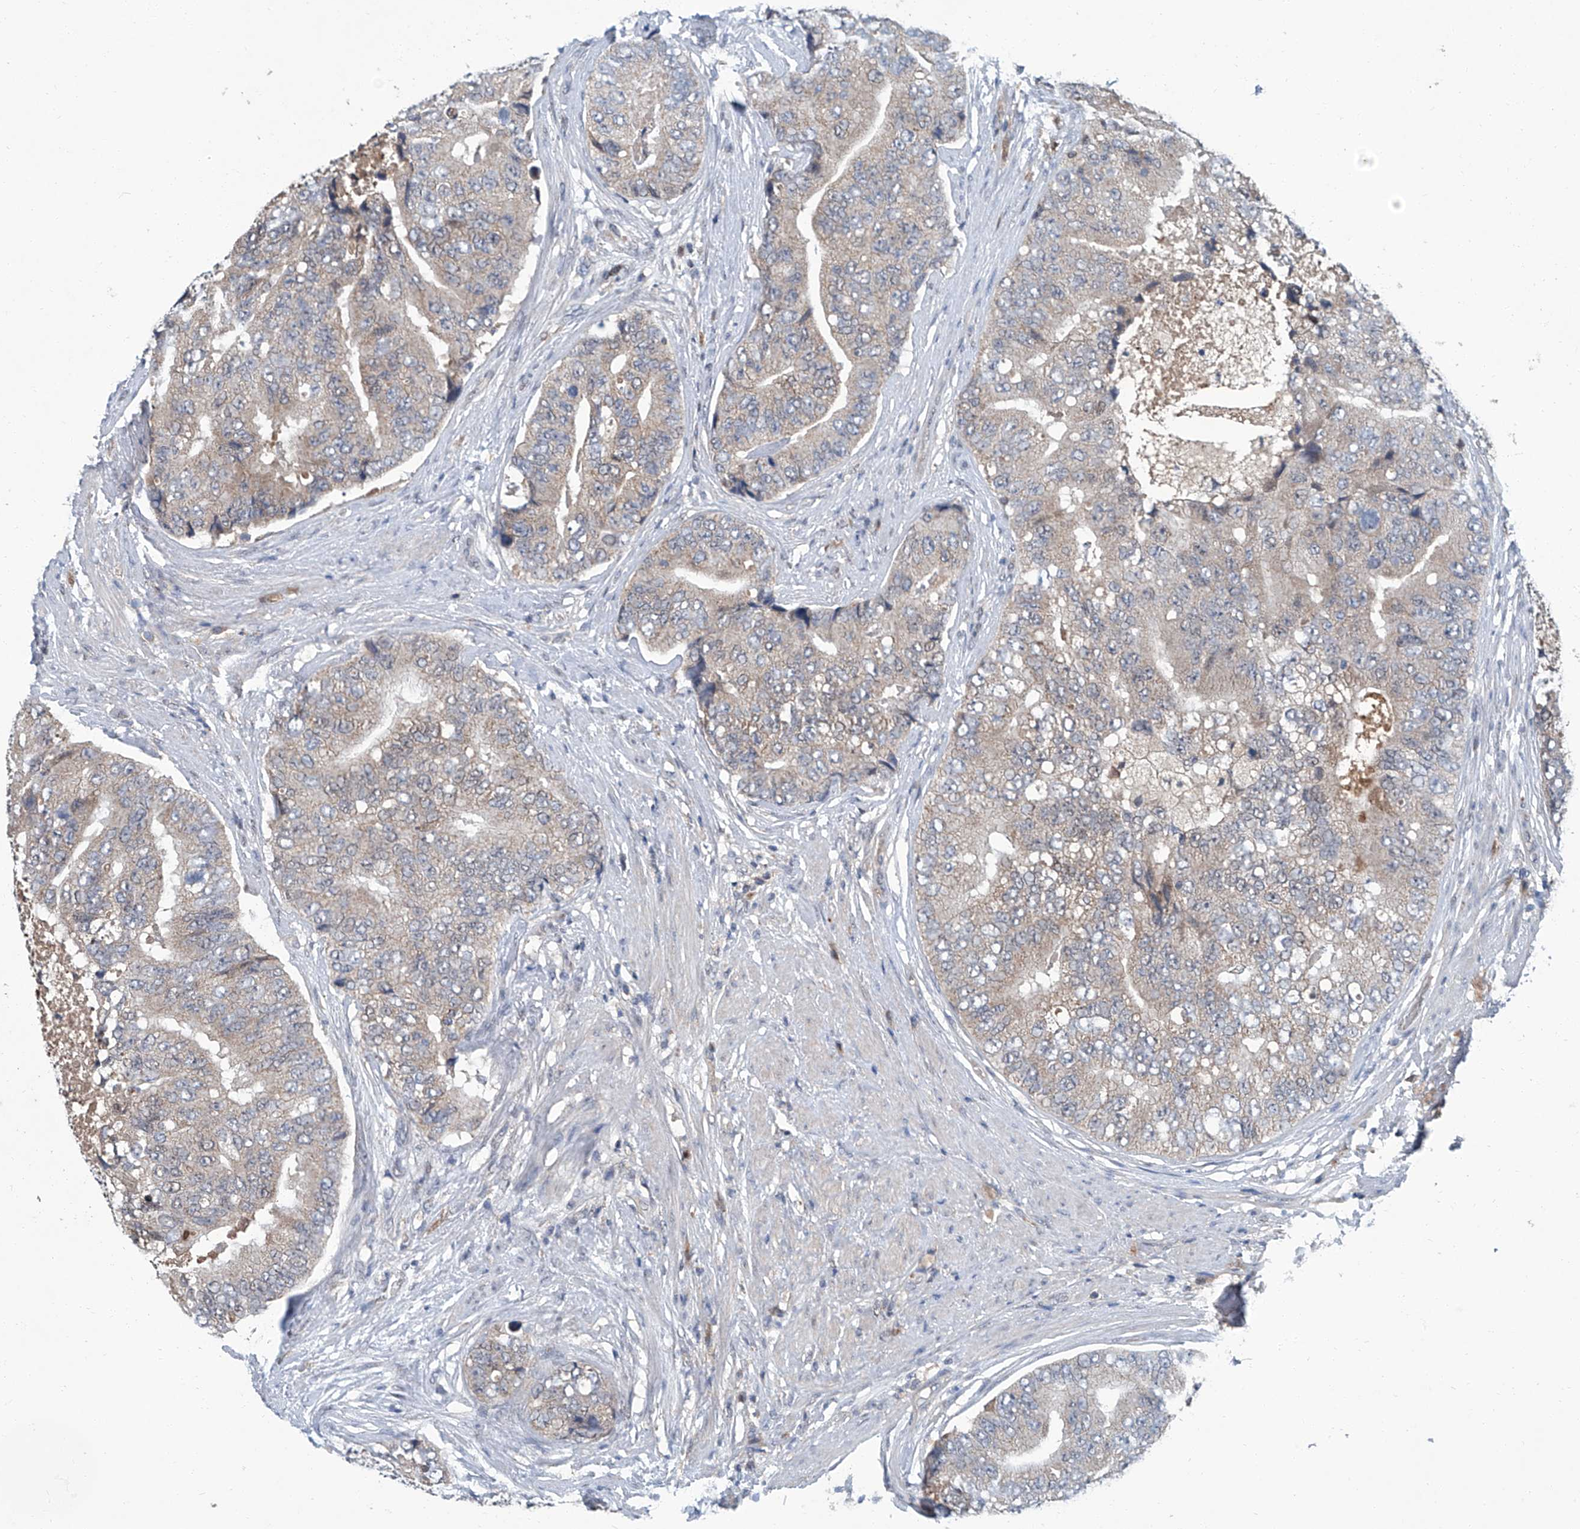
{"staining": {"intensity": "weak", "quantity": "<25%", "location": "cytoplasmic/membranous"}, "tissue": "prostate cancer", "cell_type": "Tumor cells", "image_type": "cancer", "snomed": [{"axis": "morphology", "description": "Adenocarcinoma, High grade"}, {"axis": "topography", "description": "Prostate"}], "caption": "Immunohistochemical staining of prostate cancer shows no significant staining in tumor cells. (Stains: DAB (3,3'-diaminobenzidine) IHC with hematoxylin counter stain, Microscopy: brightfield microscopy at high magnification).", "gene": "CLK1", "patient": {"sex": "male", "age": 70}}